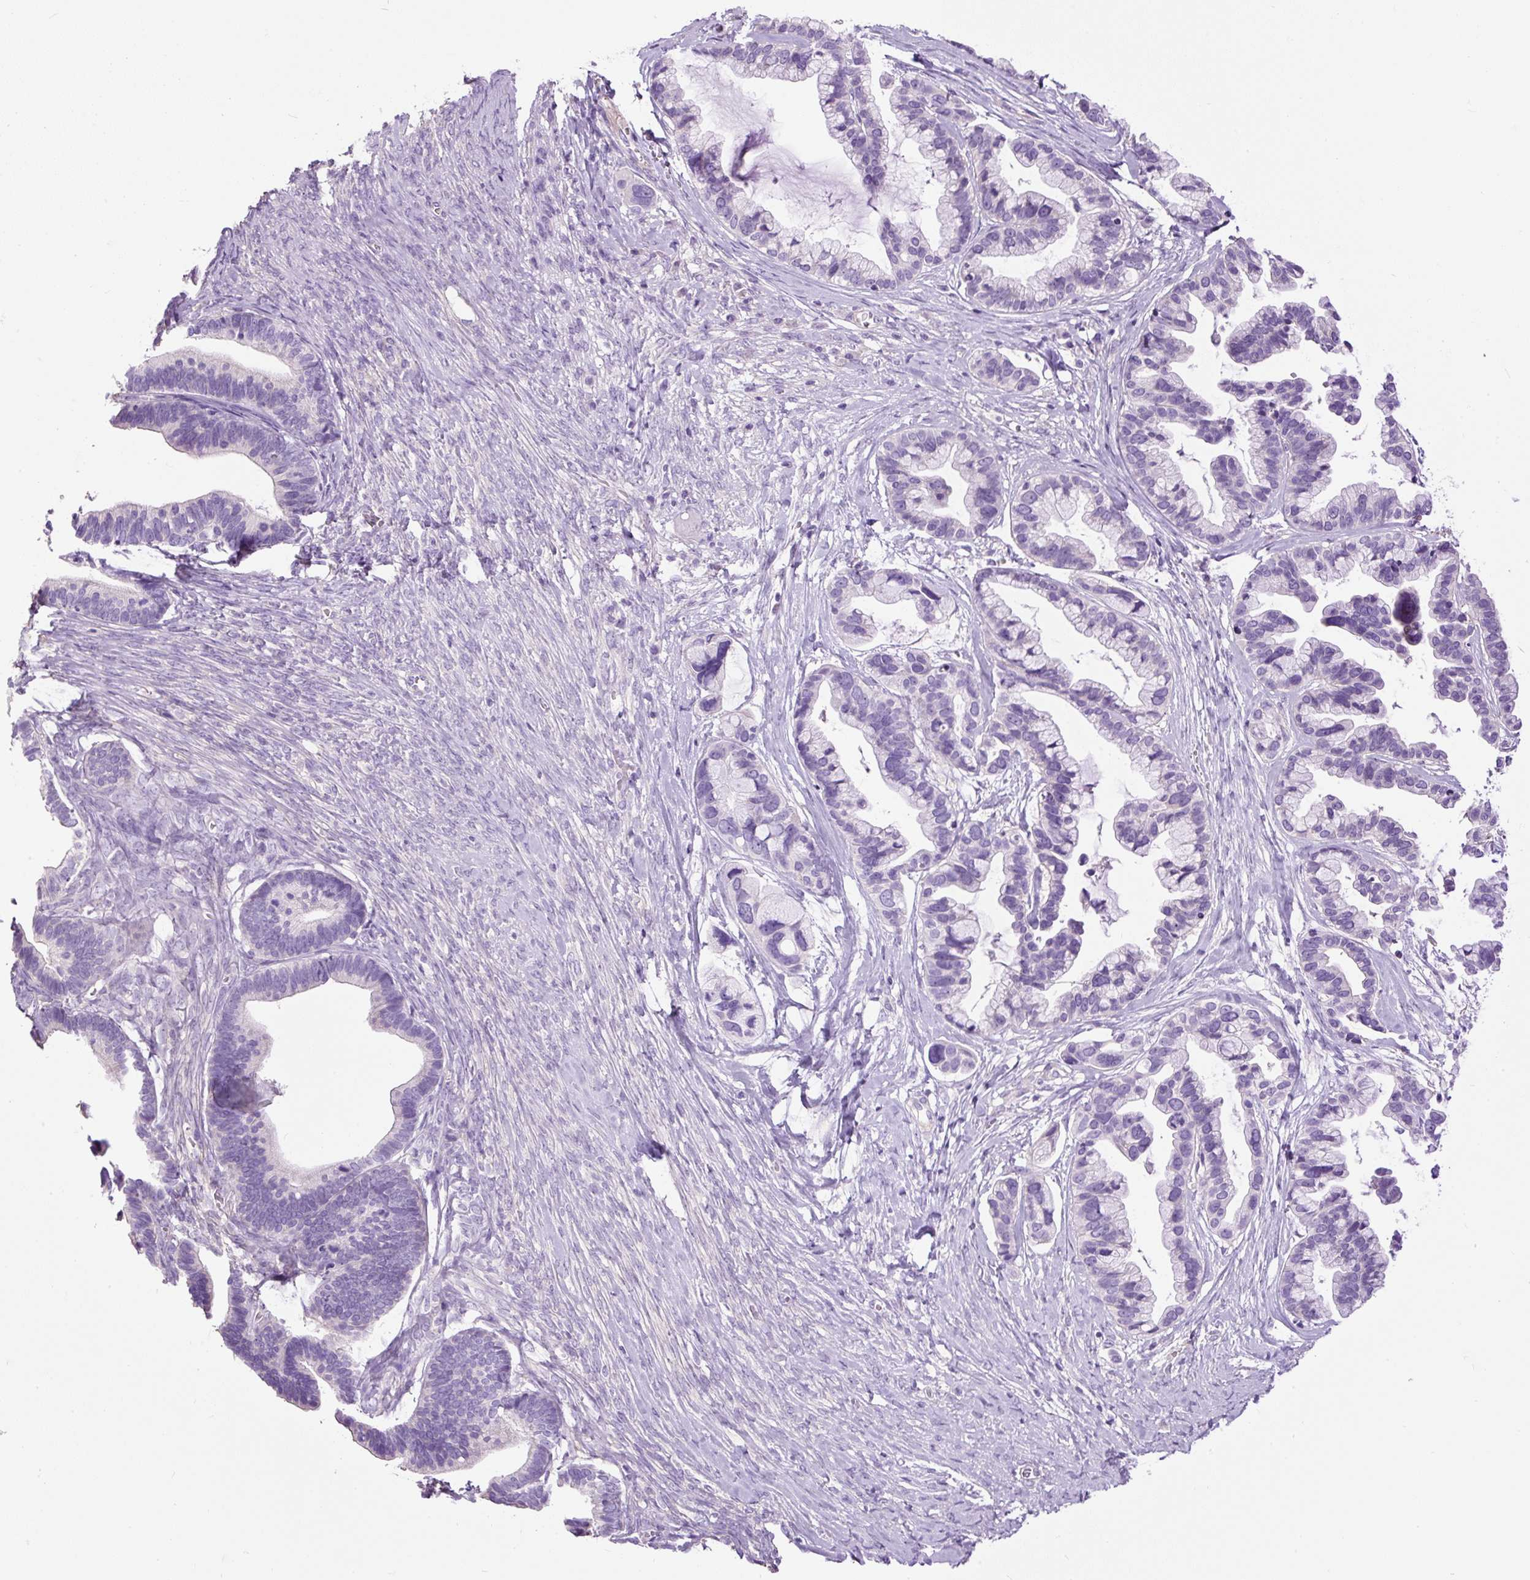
{"staining": {"intensity": "negative", "quantity": "none", "location": "none"}, "tissue": "ovarian cancer", "cell_type": "Tumor cells", "image_type": "cancer", "snomed": [{"axis": "morphology", "description": "Cystadenocarcinoma, serous, NOS"}, {"axis": "topography", "description": "Ovary"}], "caption": "The photomicrograph demonstrates no significant staining in tumor cells of ovarian cancer (serous cystadenocarcinoma).", "gene": "PDIA2", "patient": {"sex": "female", "age": 56}}